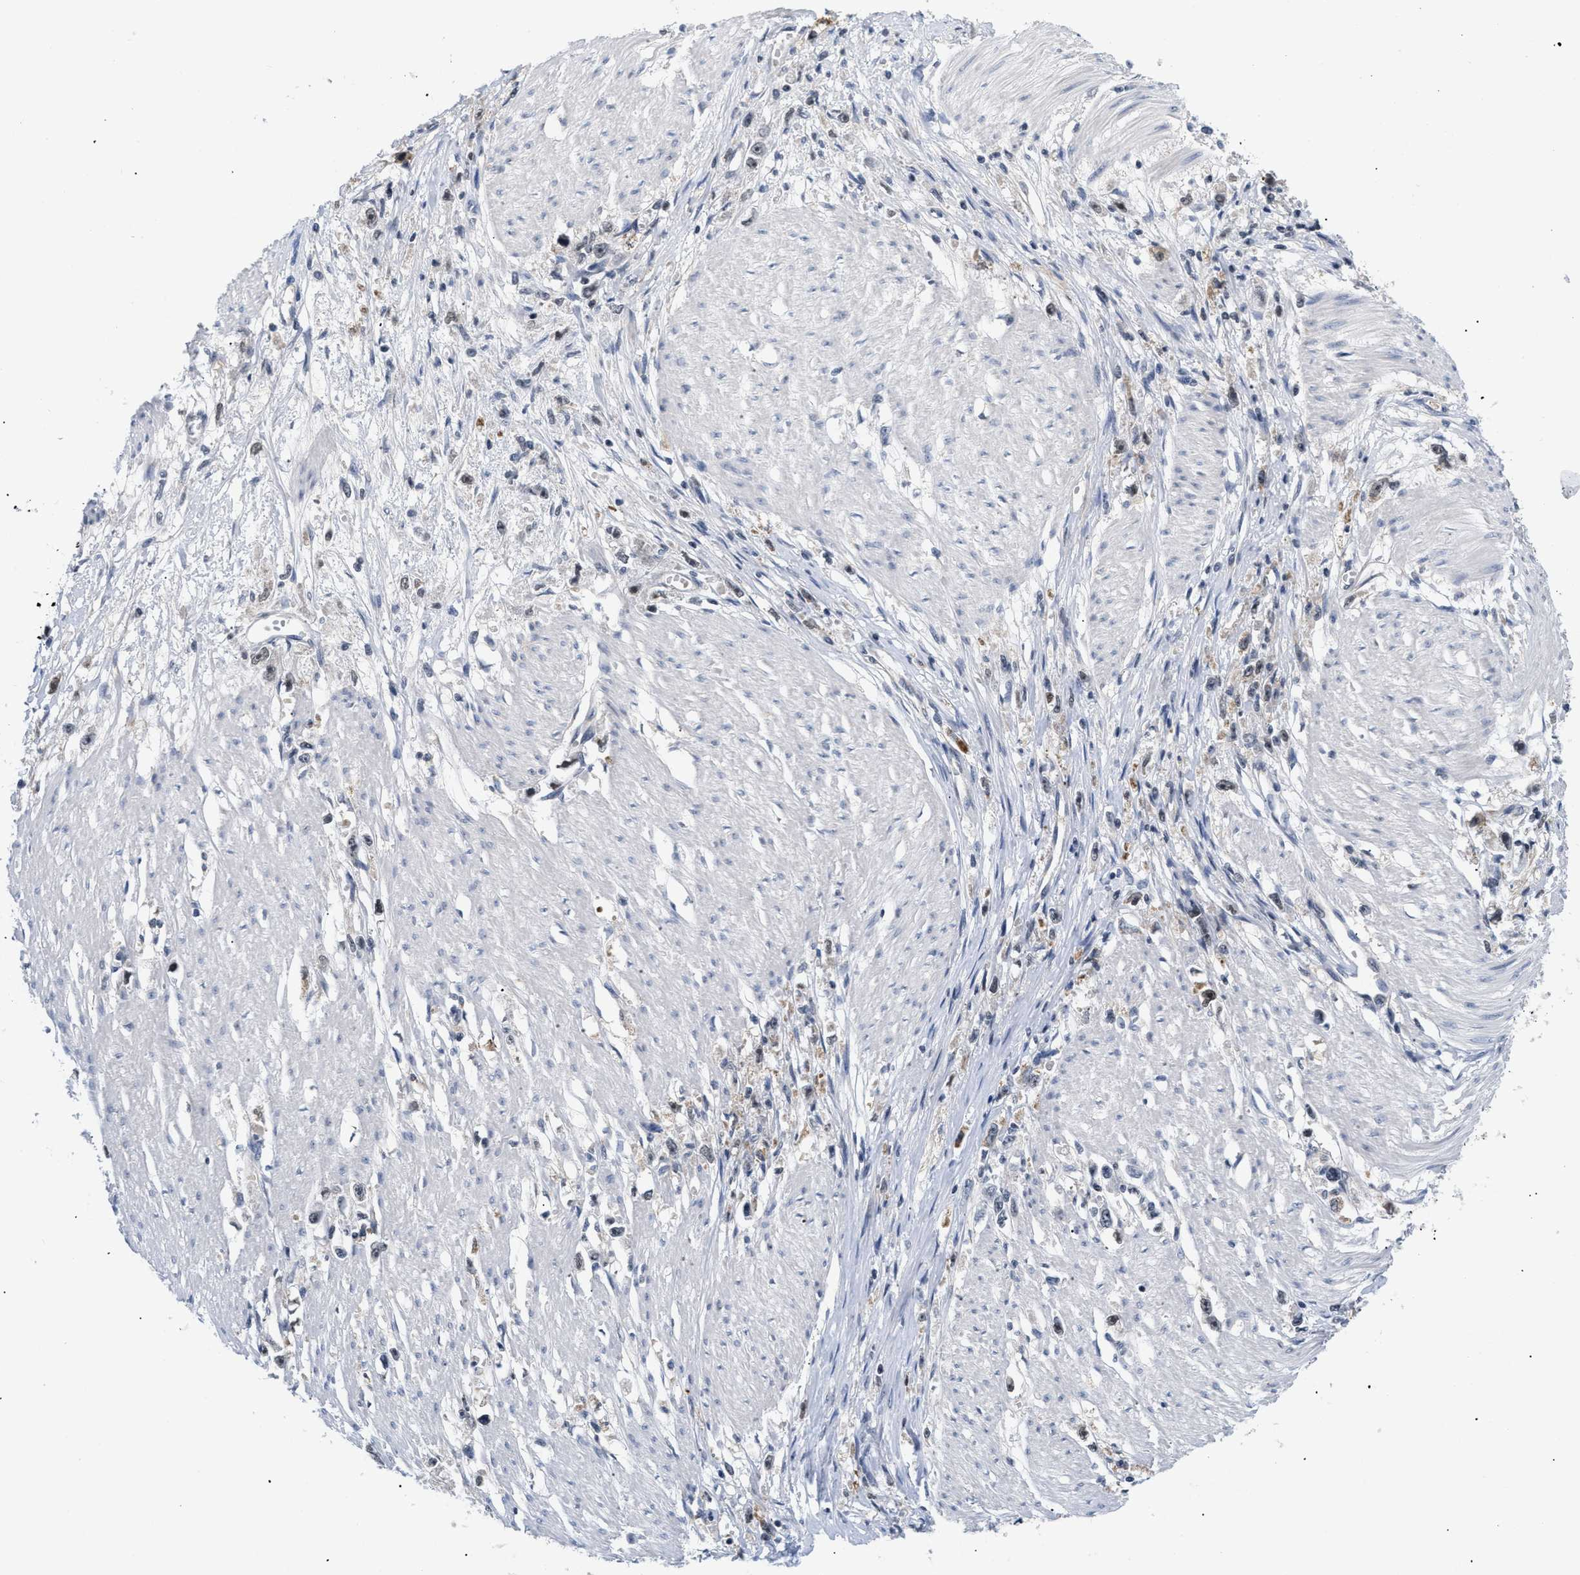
{"staining": {"intensity": "weak", "quantity": "<25%", "location": "nuclear"}, "tissue": "stomach cancer", "cell_type": "Tumor cells", "image_type": "cancer", "snomed": [{"axis": "morphology", "description": "Adenocarcinoma, NOS"}, {"axis": "topography", "description": "Stomach"}], "caption": "DAB (3,3'-diaminobenzidine) immunohistochemical staining of human stomach adenocarcinoma displays no significant staining in tumor cells.", "gene": "PITHD1", "patient": {"sex": "female", "age": 59}}